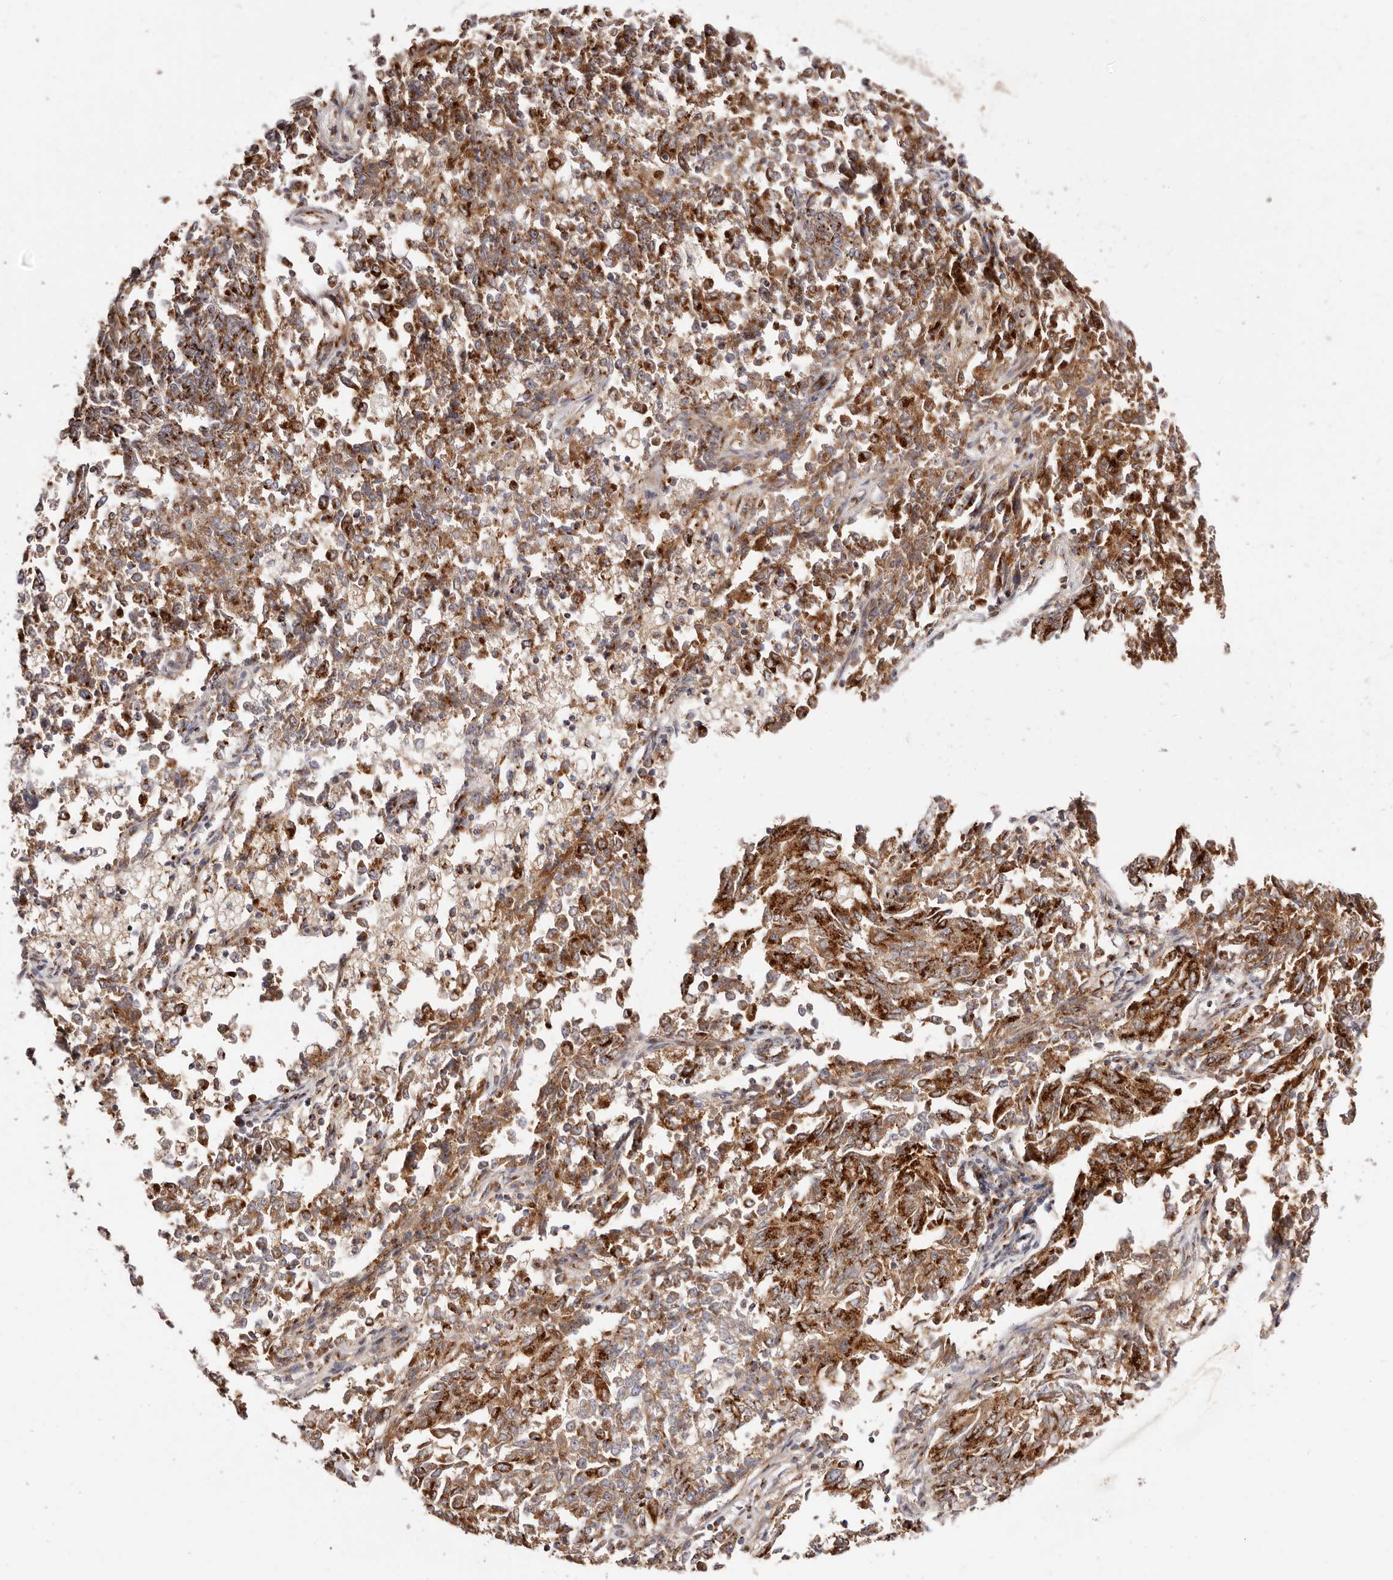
{"staining": {"intensity": "strong", "quantity": ">75%", "location": "cytoplasmic/membranous"}, "tissue": "endometrial cancer", "cell_type": "Tumor cells", "image_type": "cancer", "snomed": [{"axis": "morphology", "description": "Adenocarcinoma, NOS"}, {"axis": "topography", "description": "Endometrium"}], "caption": "Strong cytoplasmic/membranous staining for a protein is identified in approximately >75% of tumor cells of endometrial adenocarcinoma using IHC.", "gene": "MAPK6", "patient": {"sex": "female", "age": 80}}